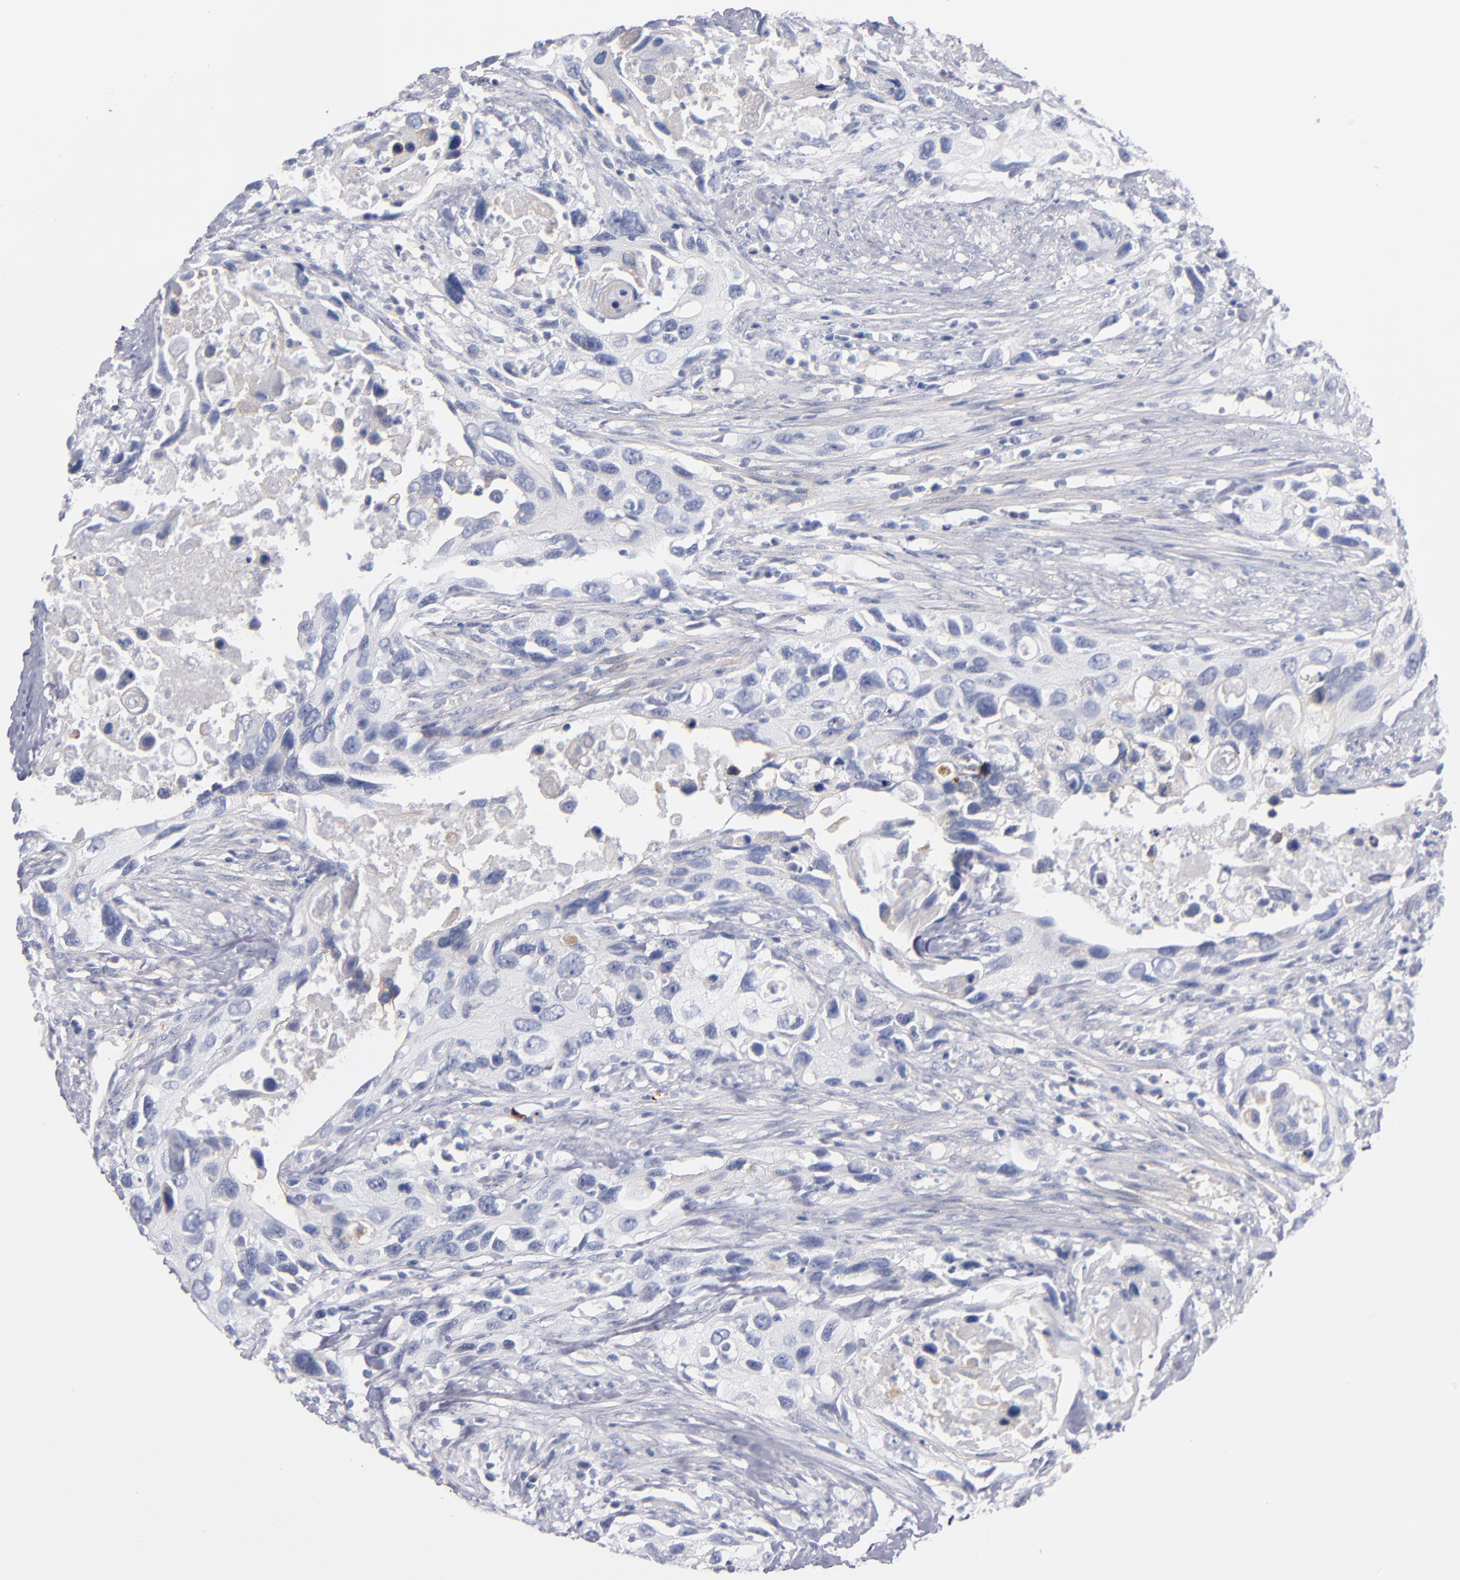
{"staining": {"intensity": "negative", "quantity": "none", "location": "none"}, "tissue": "urothelial cancer", "cell_type": "Tumor cells", "image_type": "cancer", "snomed": [{"axis": "morphology", "description": "Urothelial carcinoma, High grade"}, {"axis": "topography", "description": "Urinary bladder"}], "caption": "There is no significant expression in tumor cells of urothelial carcinoma (high-grade).", "gene": "PLSCR4", "patient": {"sex": "male", "age": 71}}